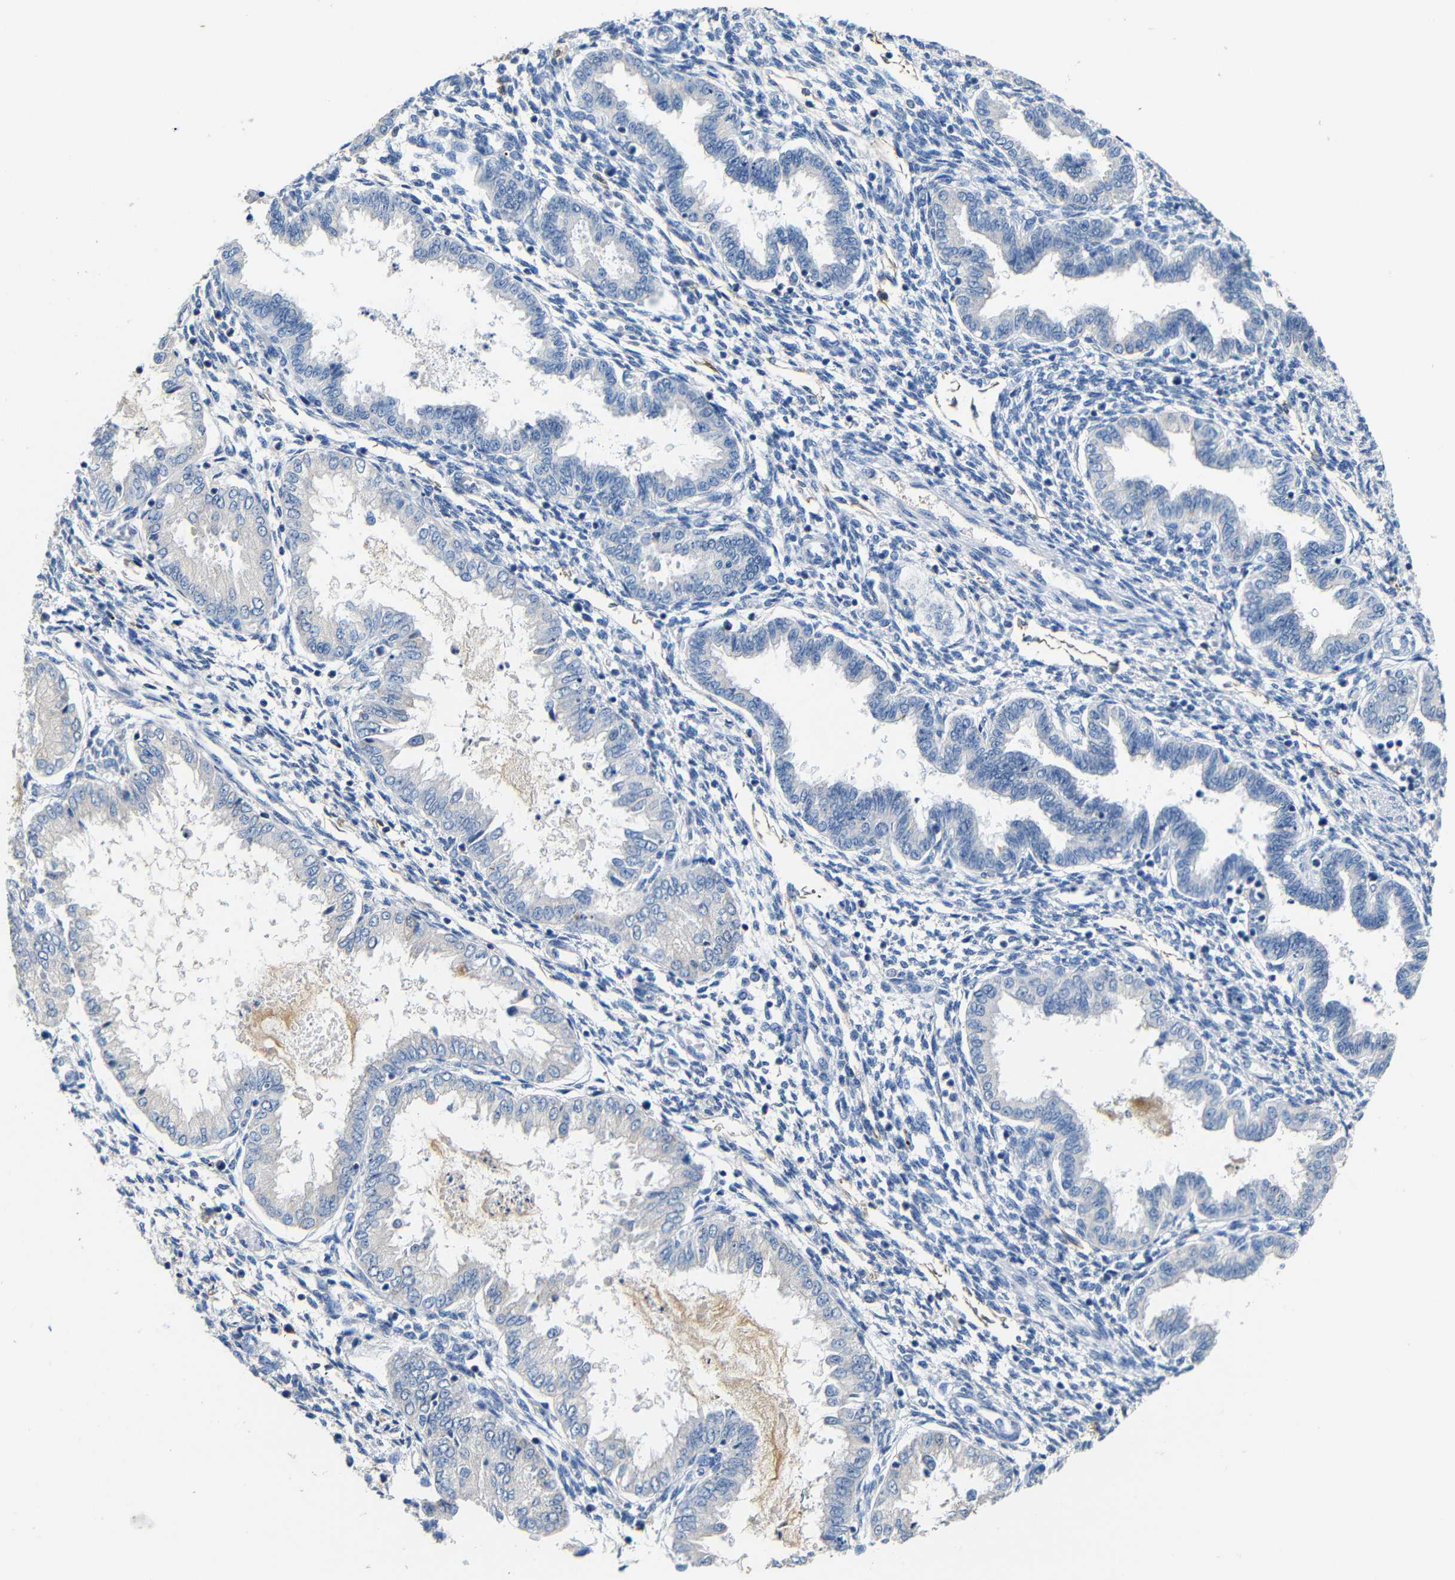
{"staining": {"intensity": "negative", "quantity": "none", "location": "none"}, "tissue": "endometrium", "cell_type": "Cells in endometrial stroma", "image_type": "normal", "snomed": [{"axis": "morphology", "description": "Normal tissue, NOS"}, {"axis": "topography", "description": "Endometrium"}], "caption": "Immunohistochemical staining of benign endometrium shows no significant positivity in cells in endometrial stroma.", "gene": "ACKR2", "patient": {"sex": "female", "age": 33}}